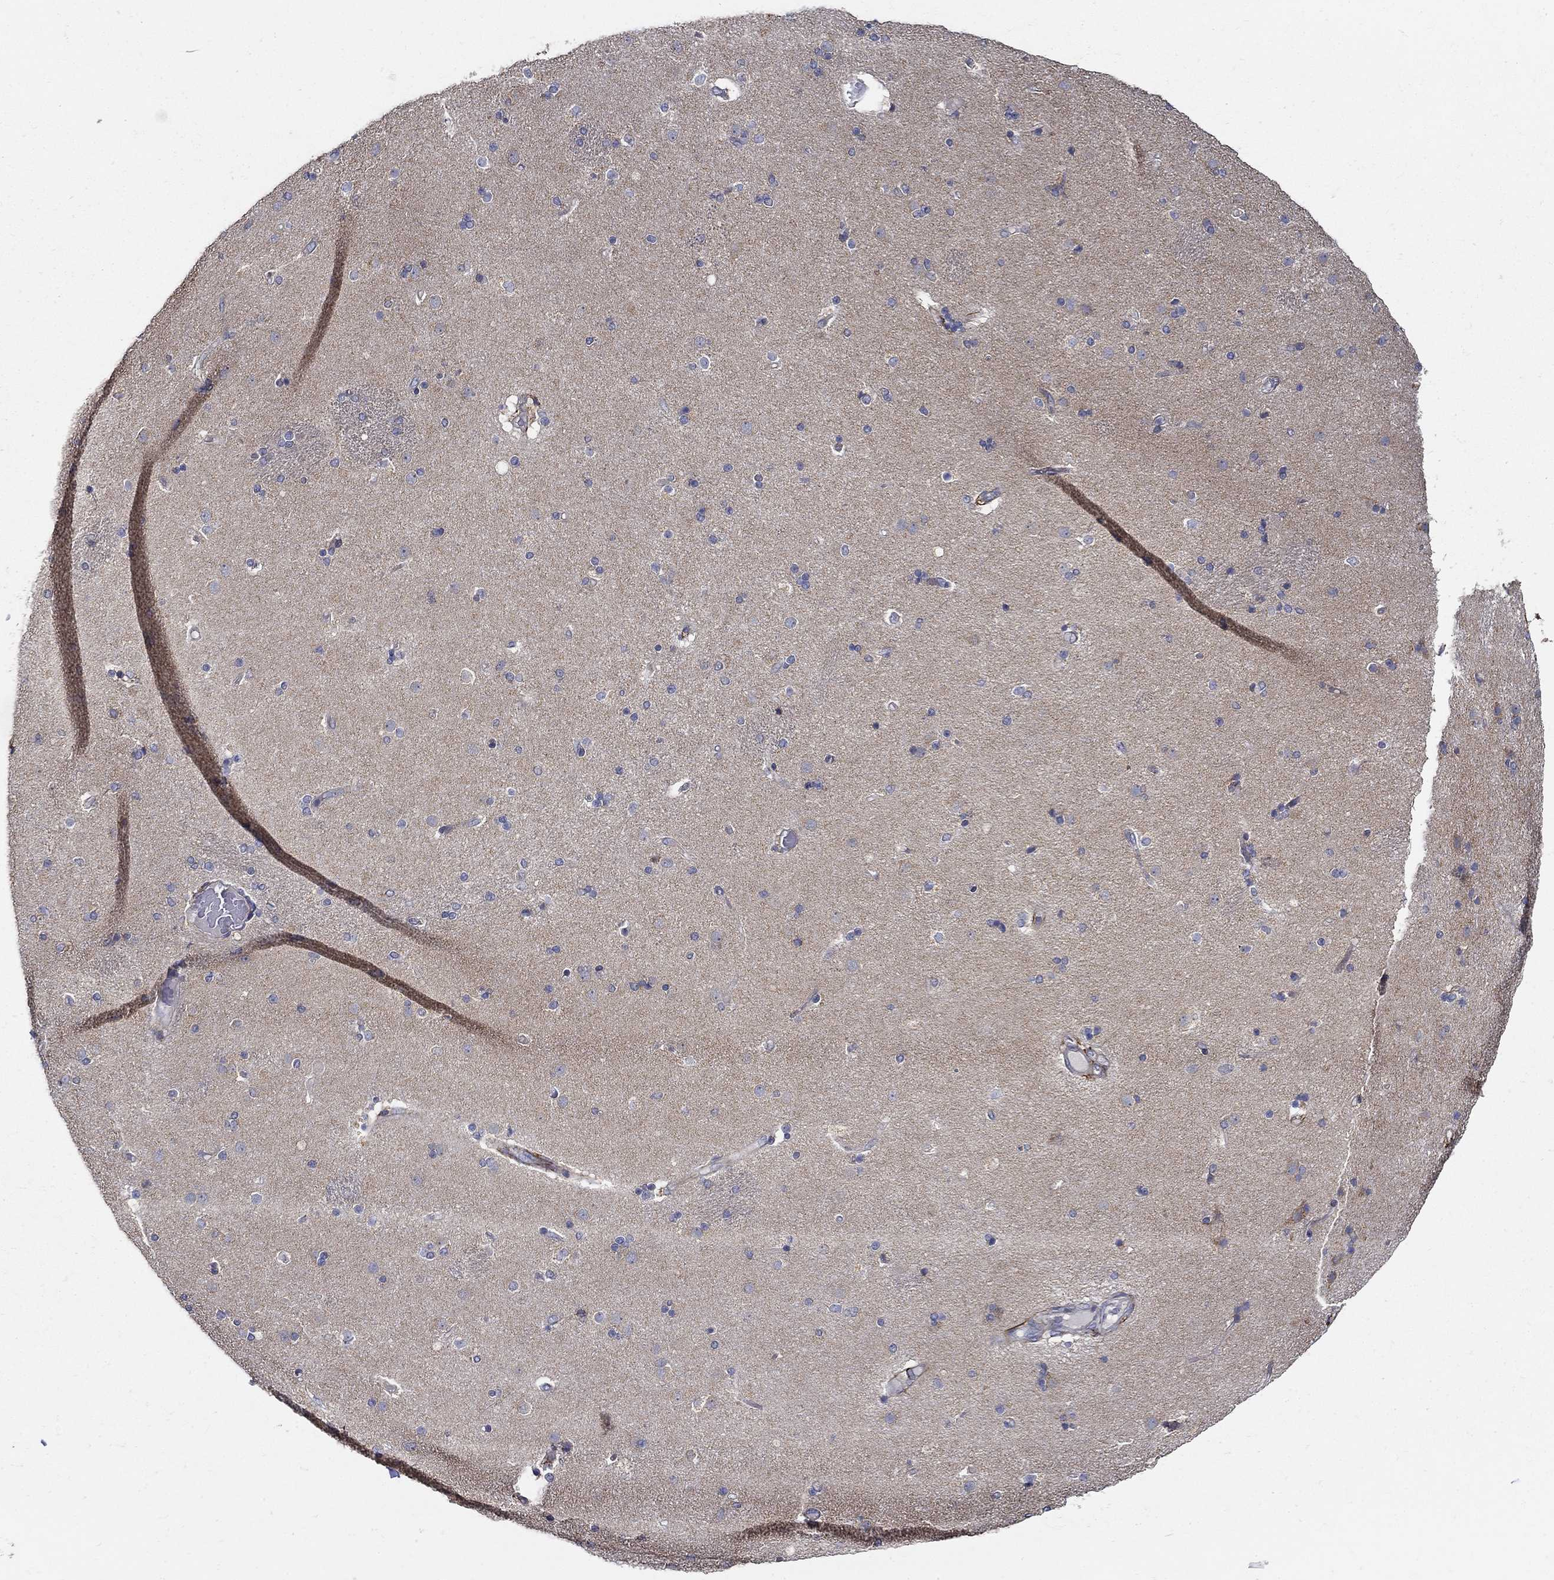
{"staining": {"intensity": "negative", "quantity": "none", "location": "none"}, "tissue": "caudate", "cell_type": "Glial cells", "image_type": "normal", "snomed": [{"axis": "morphology", "description": "Normal tissue, NOS"}, {"axis": "topography", "description": "Lateral ventricle wall"}], "caption": "This is an immunohistochemistry (IHC) image of benign human caudate. There is no staining in glial cells.", "gene": "EMILIN3", "patient": {"sex": "female", "age": 71}}